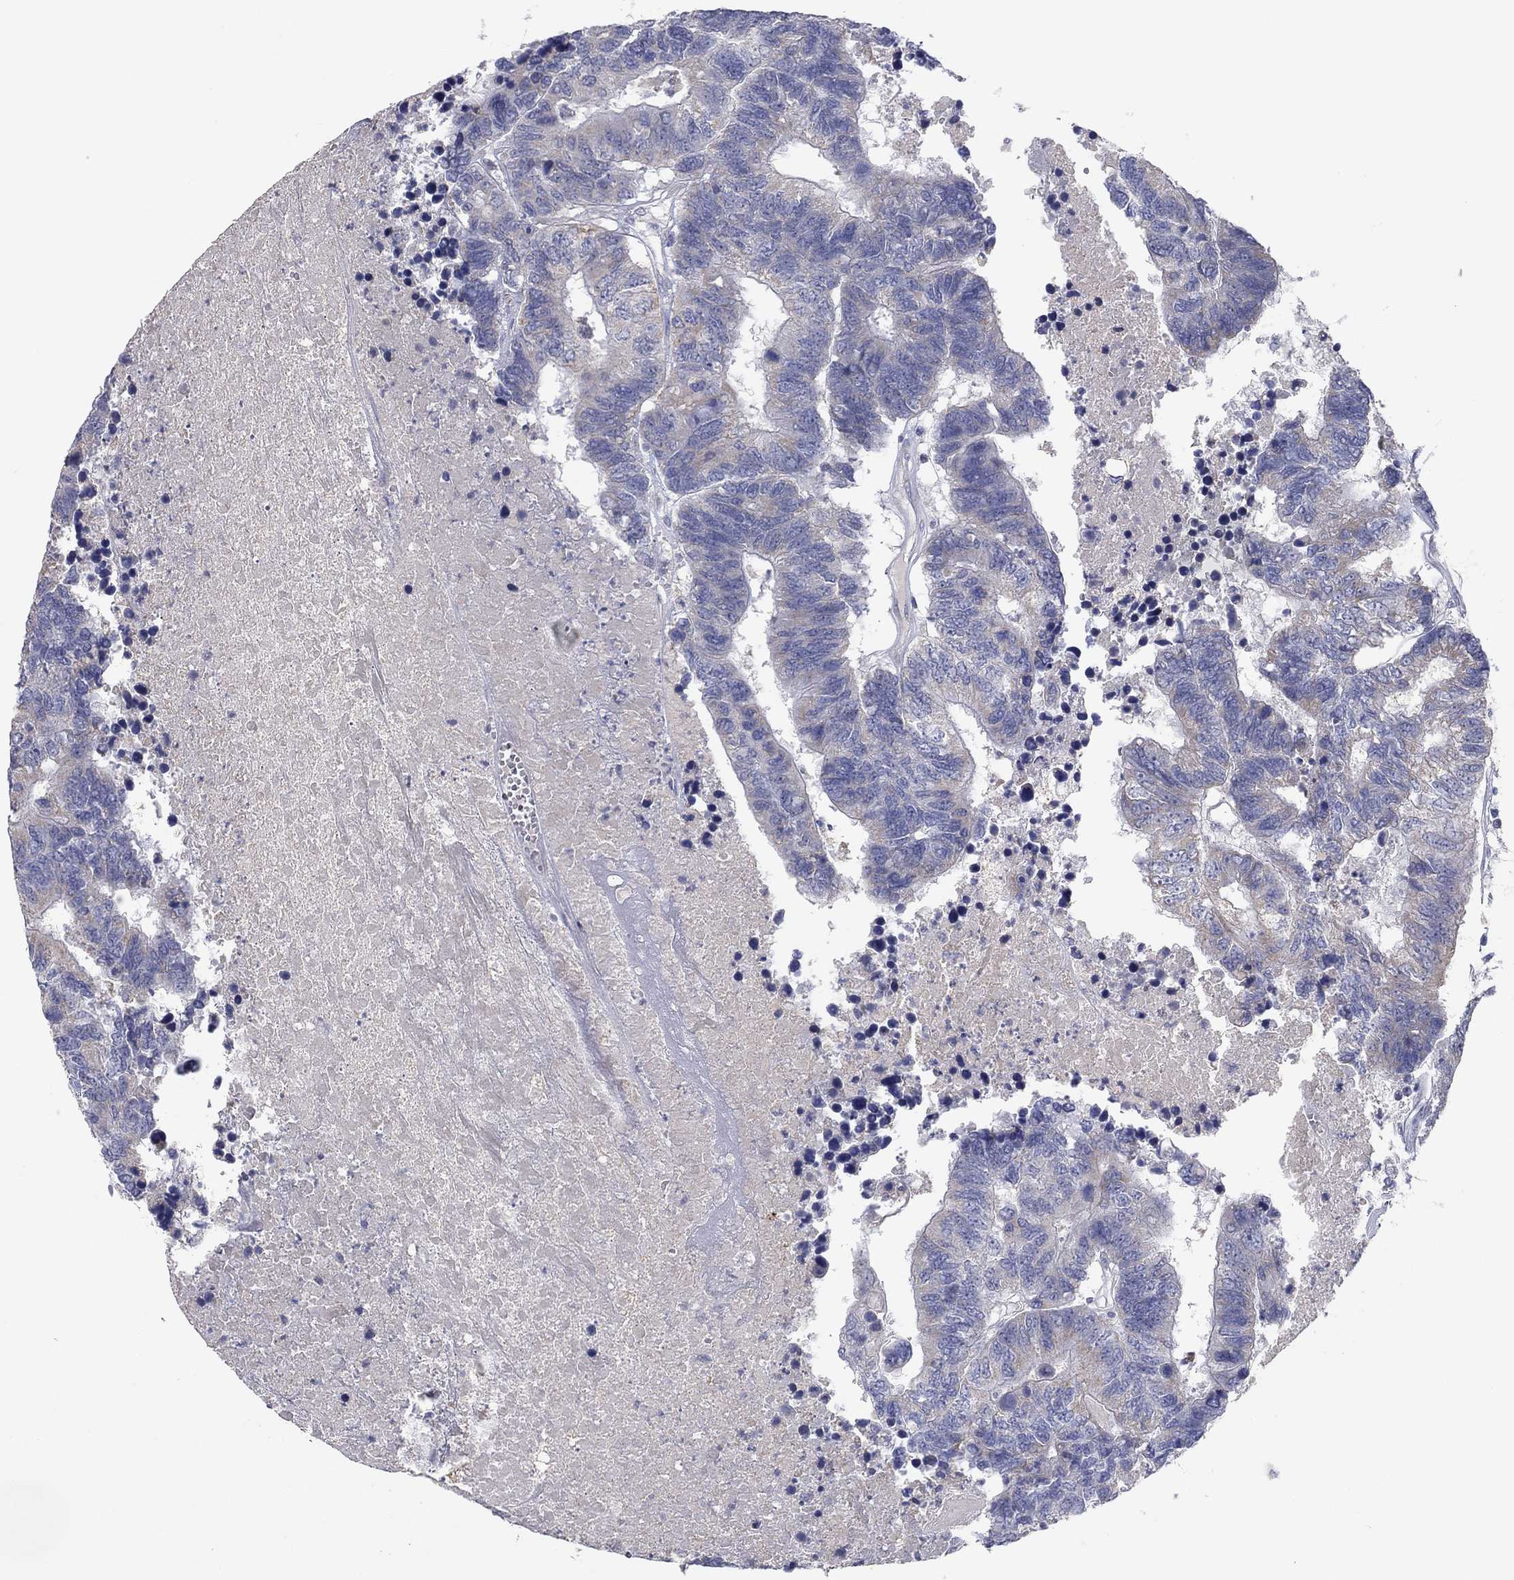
{"staining": {"intensity": "negative", "quantity": "none", "location": "none"}, "tissue": "colorectal cancer", "cell_type": "Tumor cells", "image_type": "cancer", "snomed": [{"axis": "morphology", "description": "Adenocarcinoma, NOS"}, {"axis": "topography", "description": "Colon"}], "caption": "DAB immunohistochemical staining of colorectal adenocarcinoma displays no significant staining in tumor cells.", "gene": "PTGDS", "patient": {"sex": "female", "age": 48}}